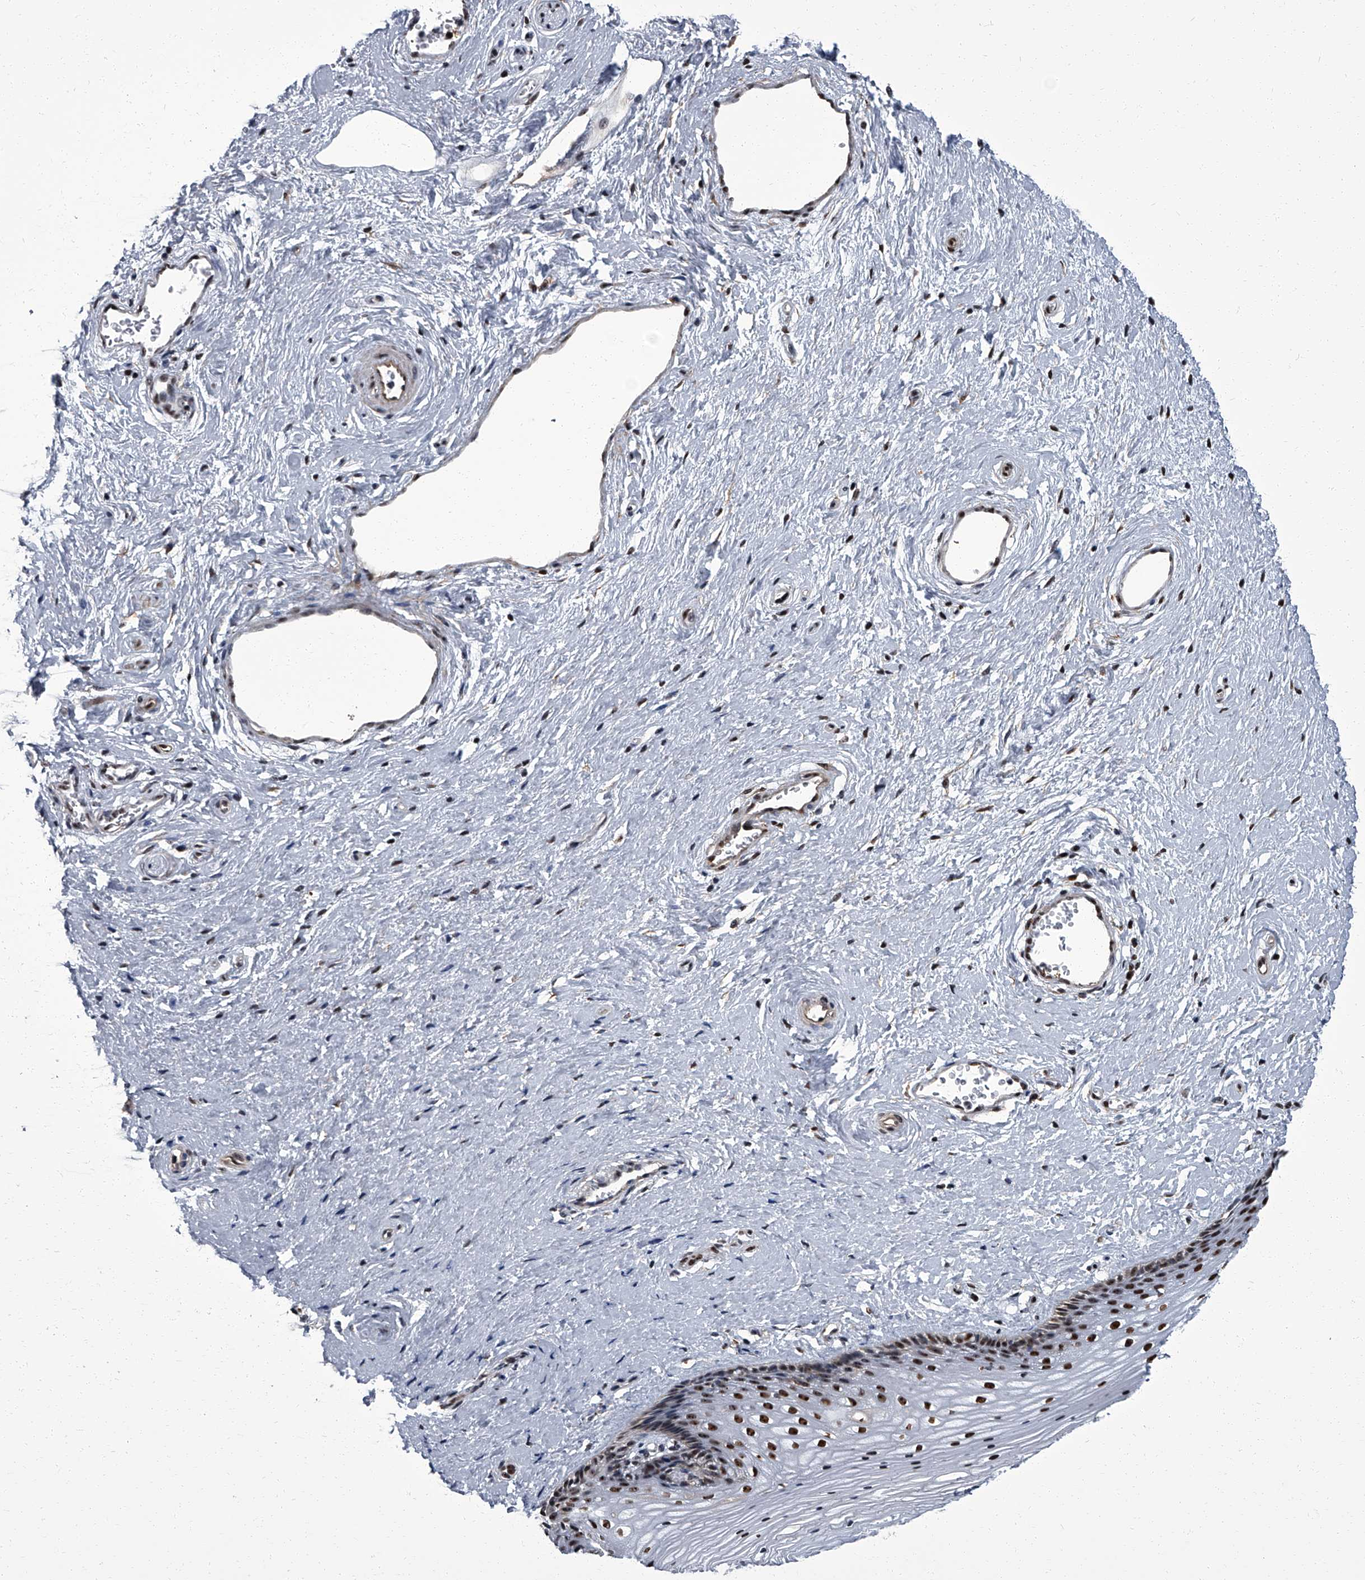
{"staining": {"intensity": "strong", "quantity": ">75%", "location": "nuclear"}, "tissue": "vagina", "cell_type": "Squamous epithelial cells", "image_type": "normal", "snomed": [{"axis": "morphology", "description": "Normal tissue, NOS"}, {"axis": "topography", "description": "Vagina"}], "caption": "Strong nuclear protein expression is appreciated in about >75% of squamous epithelial cells in vagina.", "gene": "ZNF518B", "patient": {"sex": "female", "age": 46}}